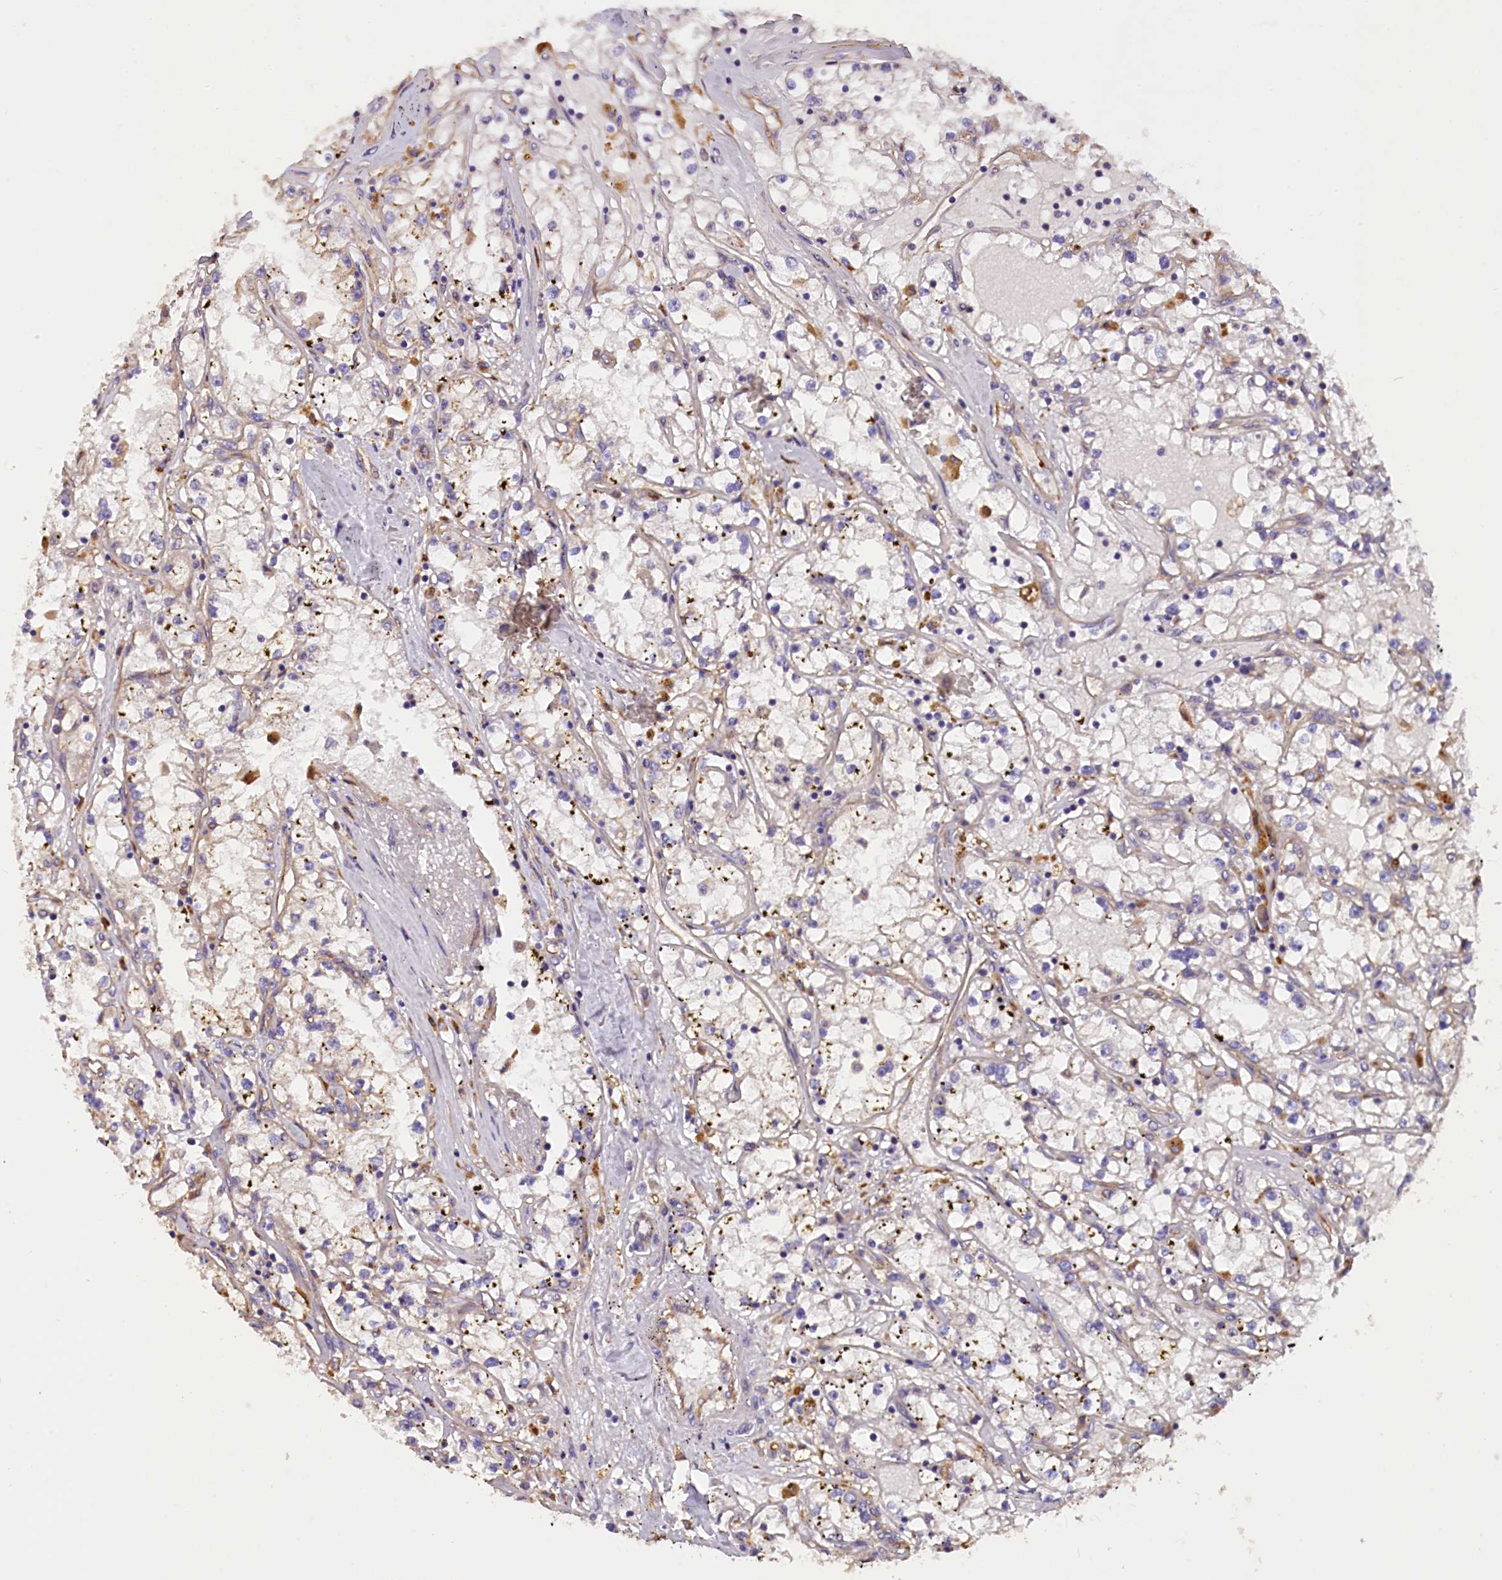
{"staining": {"intensity": "negative", "quantity": "none", "location": "none"}, "tissue": "renal cancer", "cell_type": "Tumor cells", "image_type": "cancer", "snomed": [{"axis": "morphology", "description": "Adenocarcinoma, NOS"}, {"axis": "topography", "description": "Kidney"}], "caption": "Human renal cancer (adenocarcinoma) stained for a protein using IHC displays no positivity in tumor cells.", "gene": "ERMARD", "patient": {"sex": "male", "age": 56}}